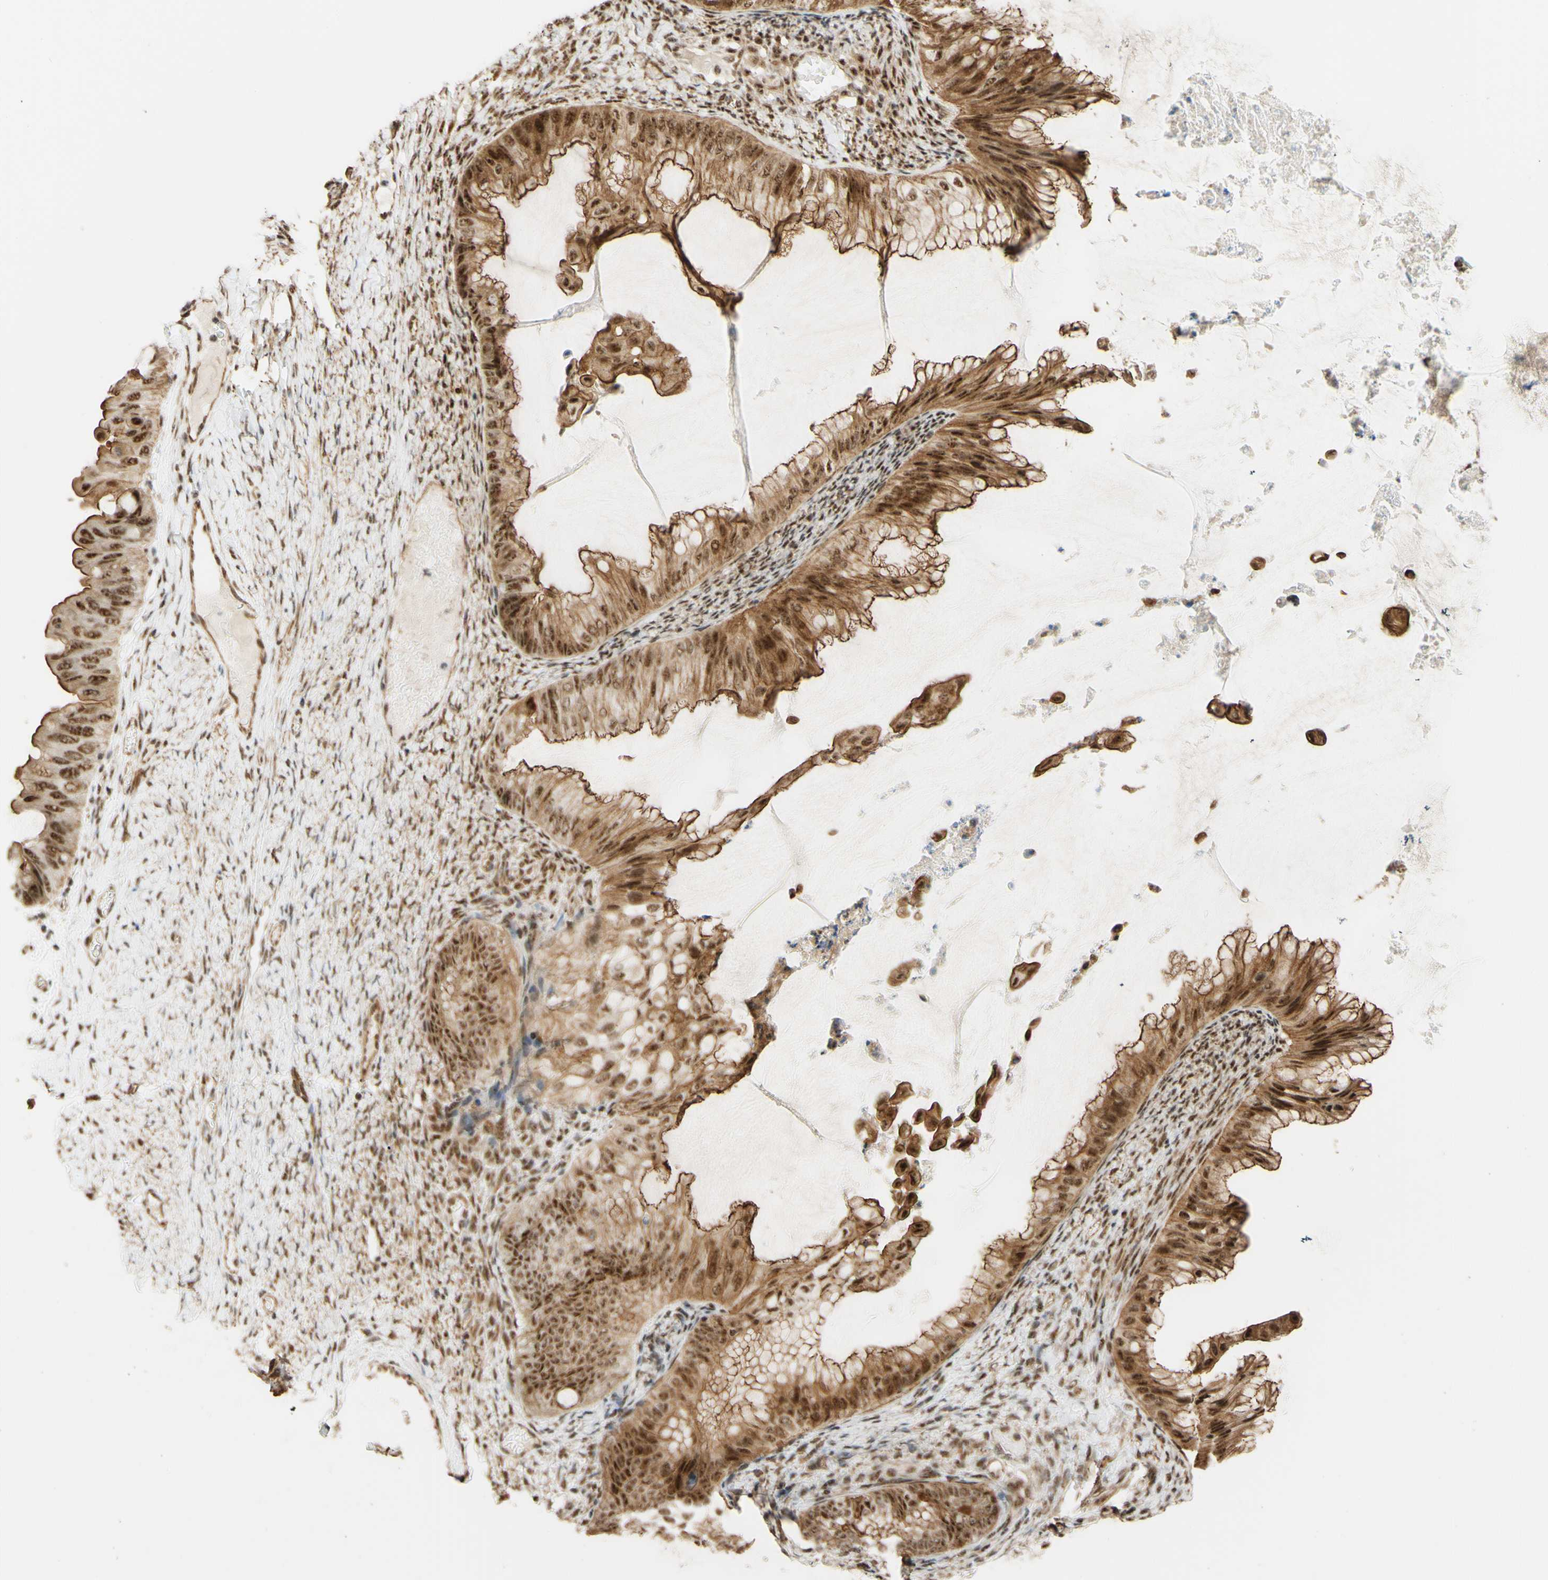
{"staining": {"intensity": "moderate", "quantity": ">75%", "location": "nuclear"}, "tissue": "ovarian cancer", "cell_type": "Tumor cells", "image_type": "cancer", "snomed": [{"axis": "morphology", "description": "Cystadenocarcinoma, mucinous, NOS"}, {"axis": "topography", "description": "Ovary"}], "caption": "There is medium levels of moderate nuclear positivity in tumor cells of ovarian cancer (mucinous cystadenocarcinoma), as demonstrated by immunohistochemical staining (brown color).", "gene": "SAP18", "patient": {"sex": "female", "age": 61}}